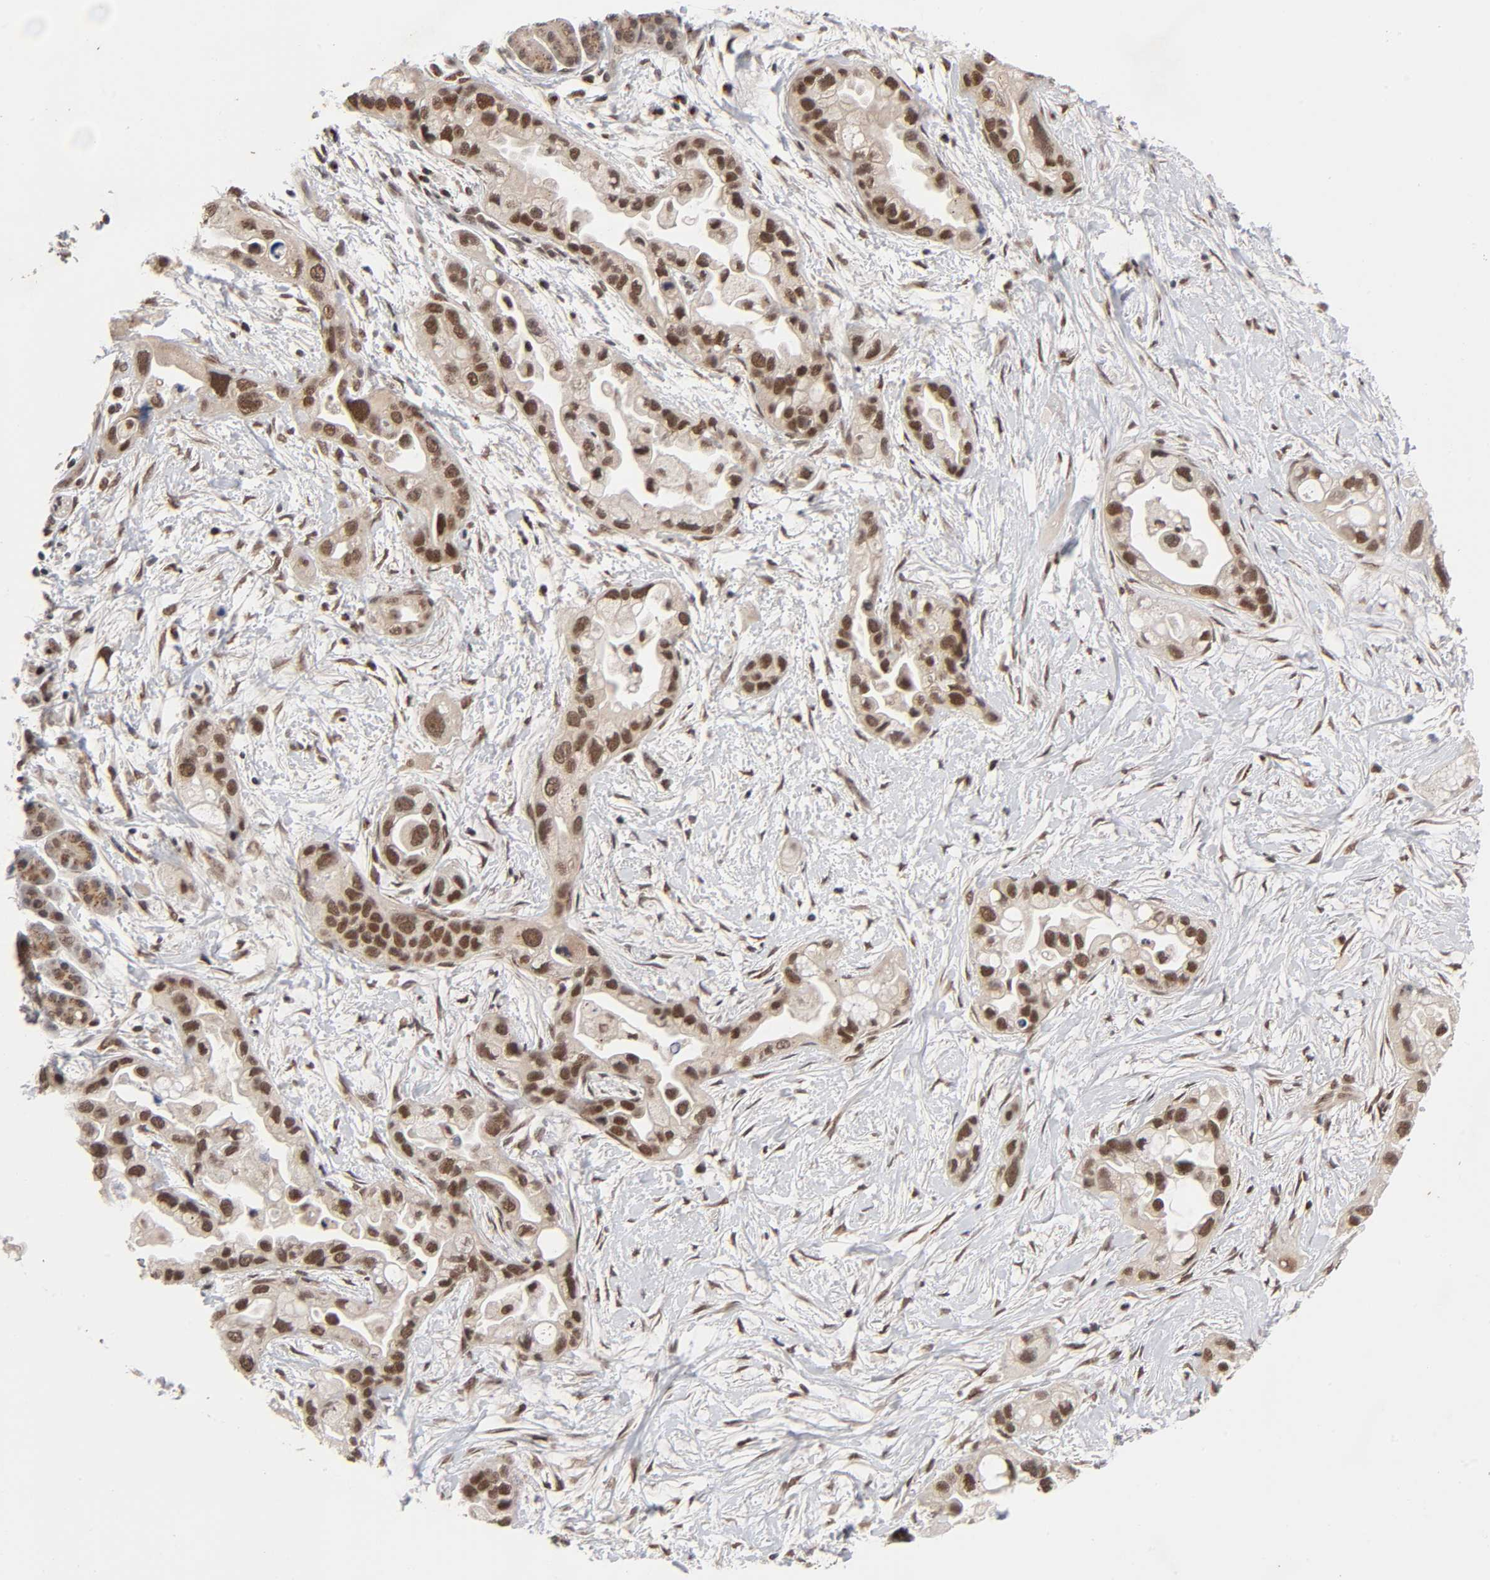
{"staining": {"intensity": "strong", "quantity": ">75%", "location": "cytoplasmic/membranous,nuclear"}, "tissue": "pancreatic cancer", "cell_type": "Tumor cells", "image_type": "cancer", "snomed": [{"axis": "morphology", "description": "Adenocarcinoma, NOS"}, {"axis": "topography", "description": "Pancreas"}], "caption": "Immunohistochemical staining of human pancreatic cancer (adenocarcinoma) displays strong cytoplasmic/membranous and nuclear protein positivity in approximately >75% of tumor cells.", "gene": "EP300", "patient": {"sex": "female", "age": 77}}